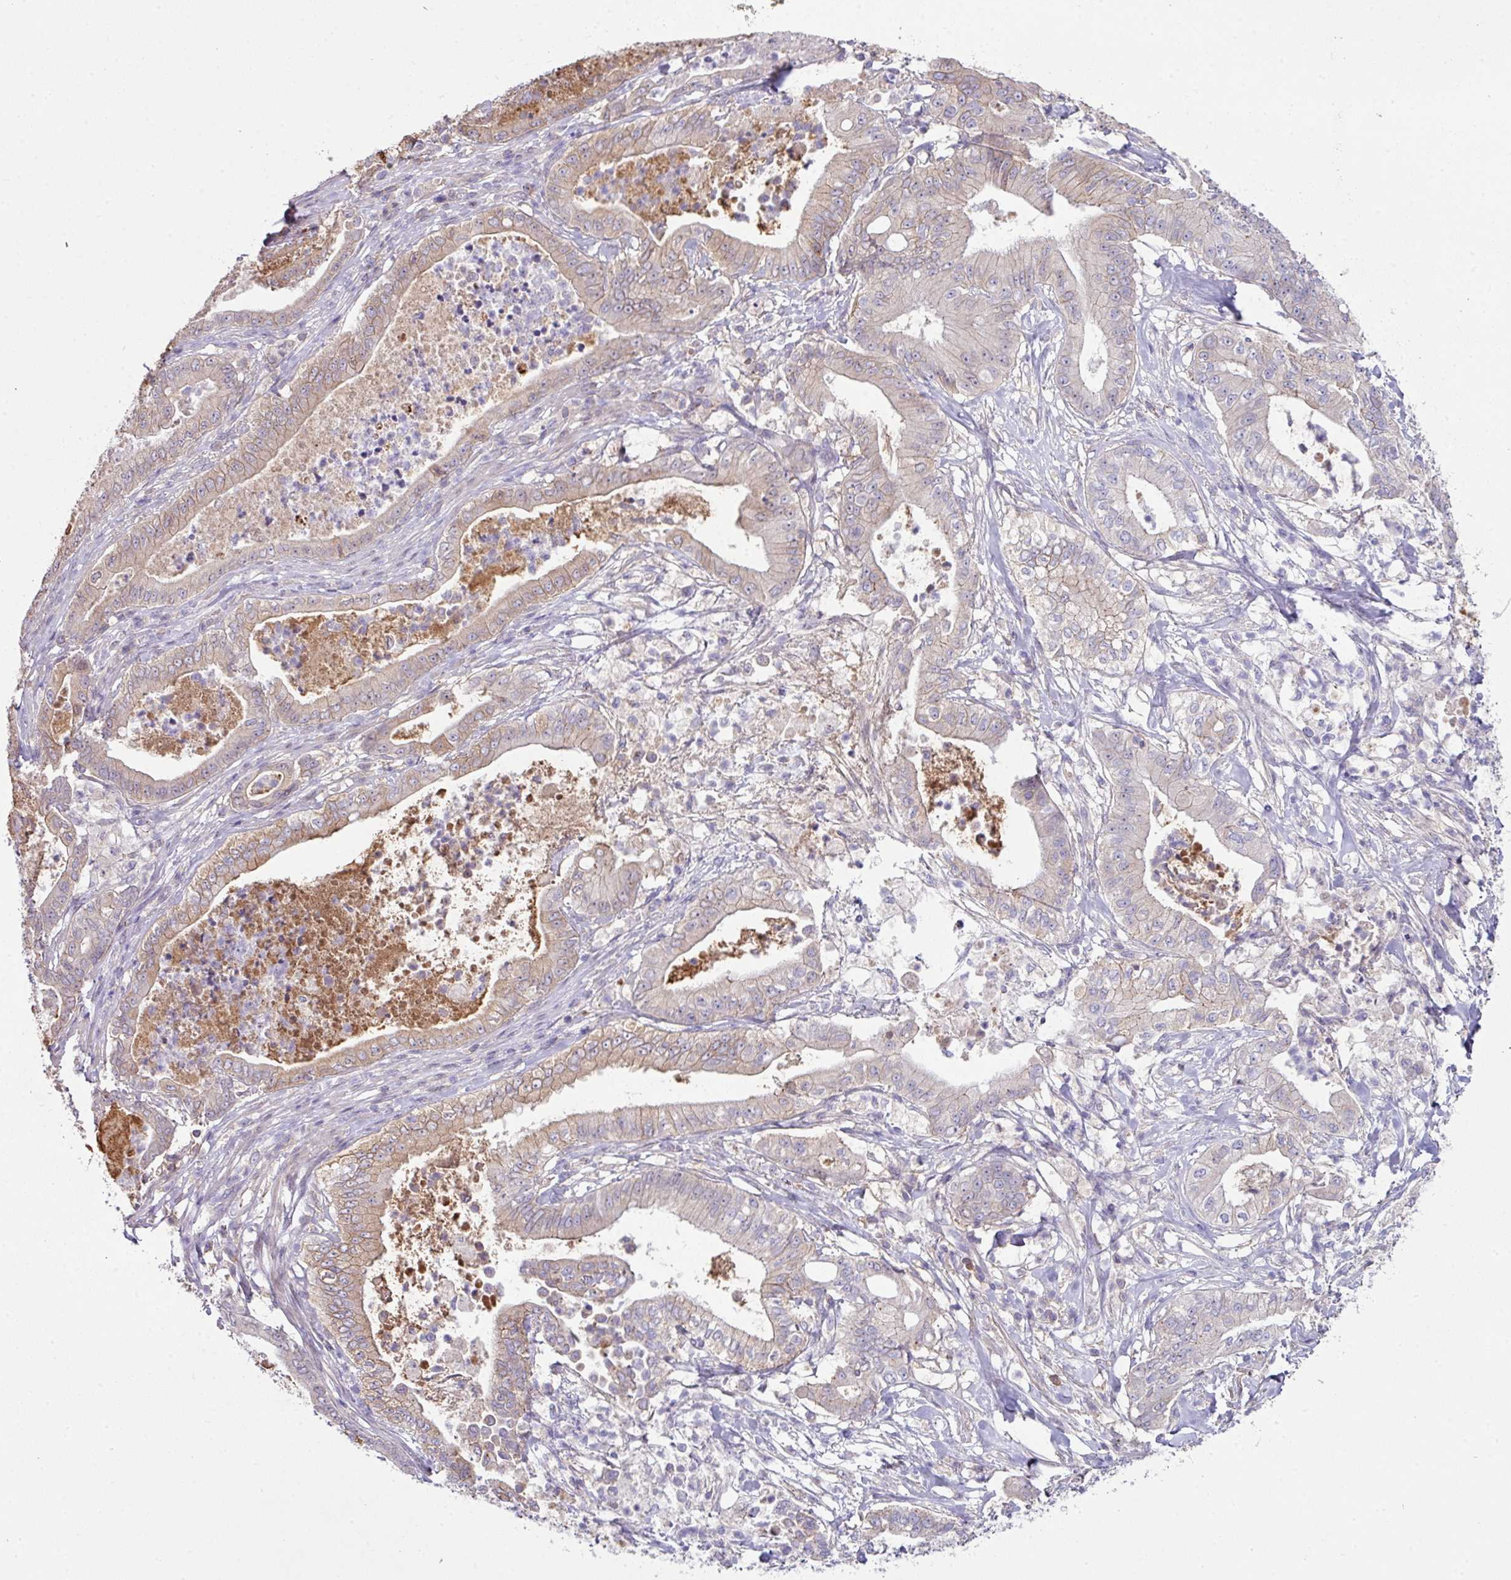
{"staining": {"intensity": "weak", "quantity": ">75%", "location": "cytoplasmic/membranous"}, "tissue": "pancreatic cancer", "cell_type": "Tumor cells", "image_type": "cancer", "snomed": [{"axis": "morphology", "description": "Adenocarcinoma, NOS"}, {"axis": "topography", "description": "Pancreas"}], "caption": "A brown stain highlights weak cytoplasmic/membranous staining of a protein in pancreatic cancer tumor cells. (DAB (3,3'-diaminobenzidine) IHC with brightfield microscopy, high magnification).", "gene": "SLAMF6", "patient": {"sex": "male", "age": 71}}